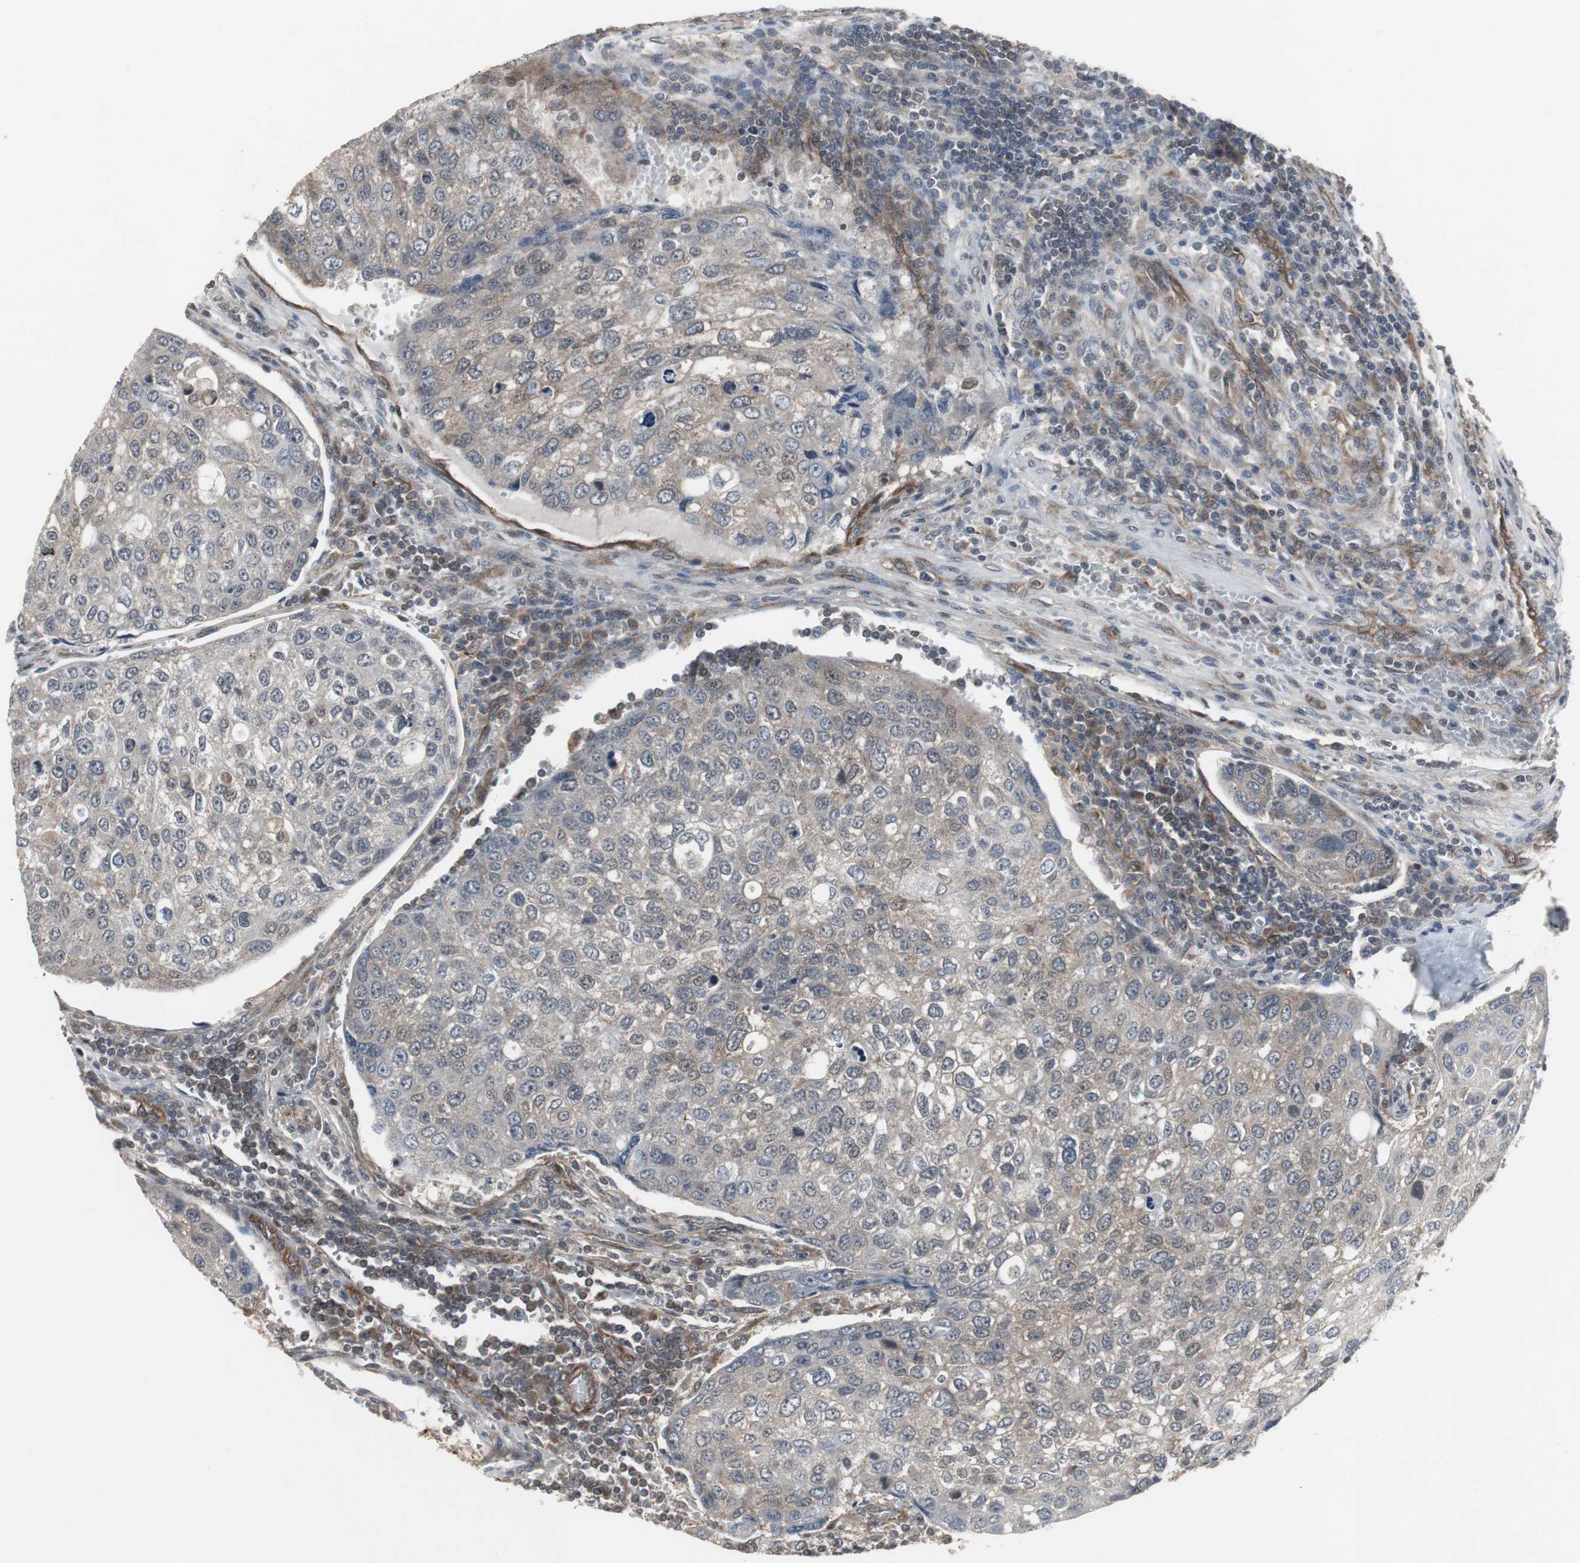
{"staining": {"intensity": "weak", "quantity": ">75%", "location": "cytoplasmic/membranous"}, "tissue": "urothelial cancer", "cell_type": "Tumor cells", "image_type": "cancer", "snomed": [{"axis": "morphology", "description": "Urothelial carcinoma, High grade"}, {"axis": "topography", "description": "Lymph node"}, {"axis": "topography", "description": "Urinary bladder"}], "caption": "The immunohistochemical stain shows weak cytoplasmic/membranous staining in tumor cells of urothelial cancer tissue.", "gene": "ATP2B2", "patient": {"sex": "male", "age": 51}}